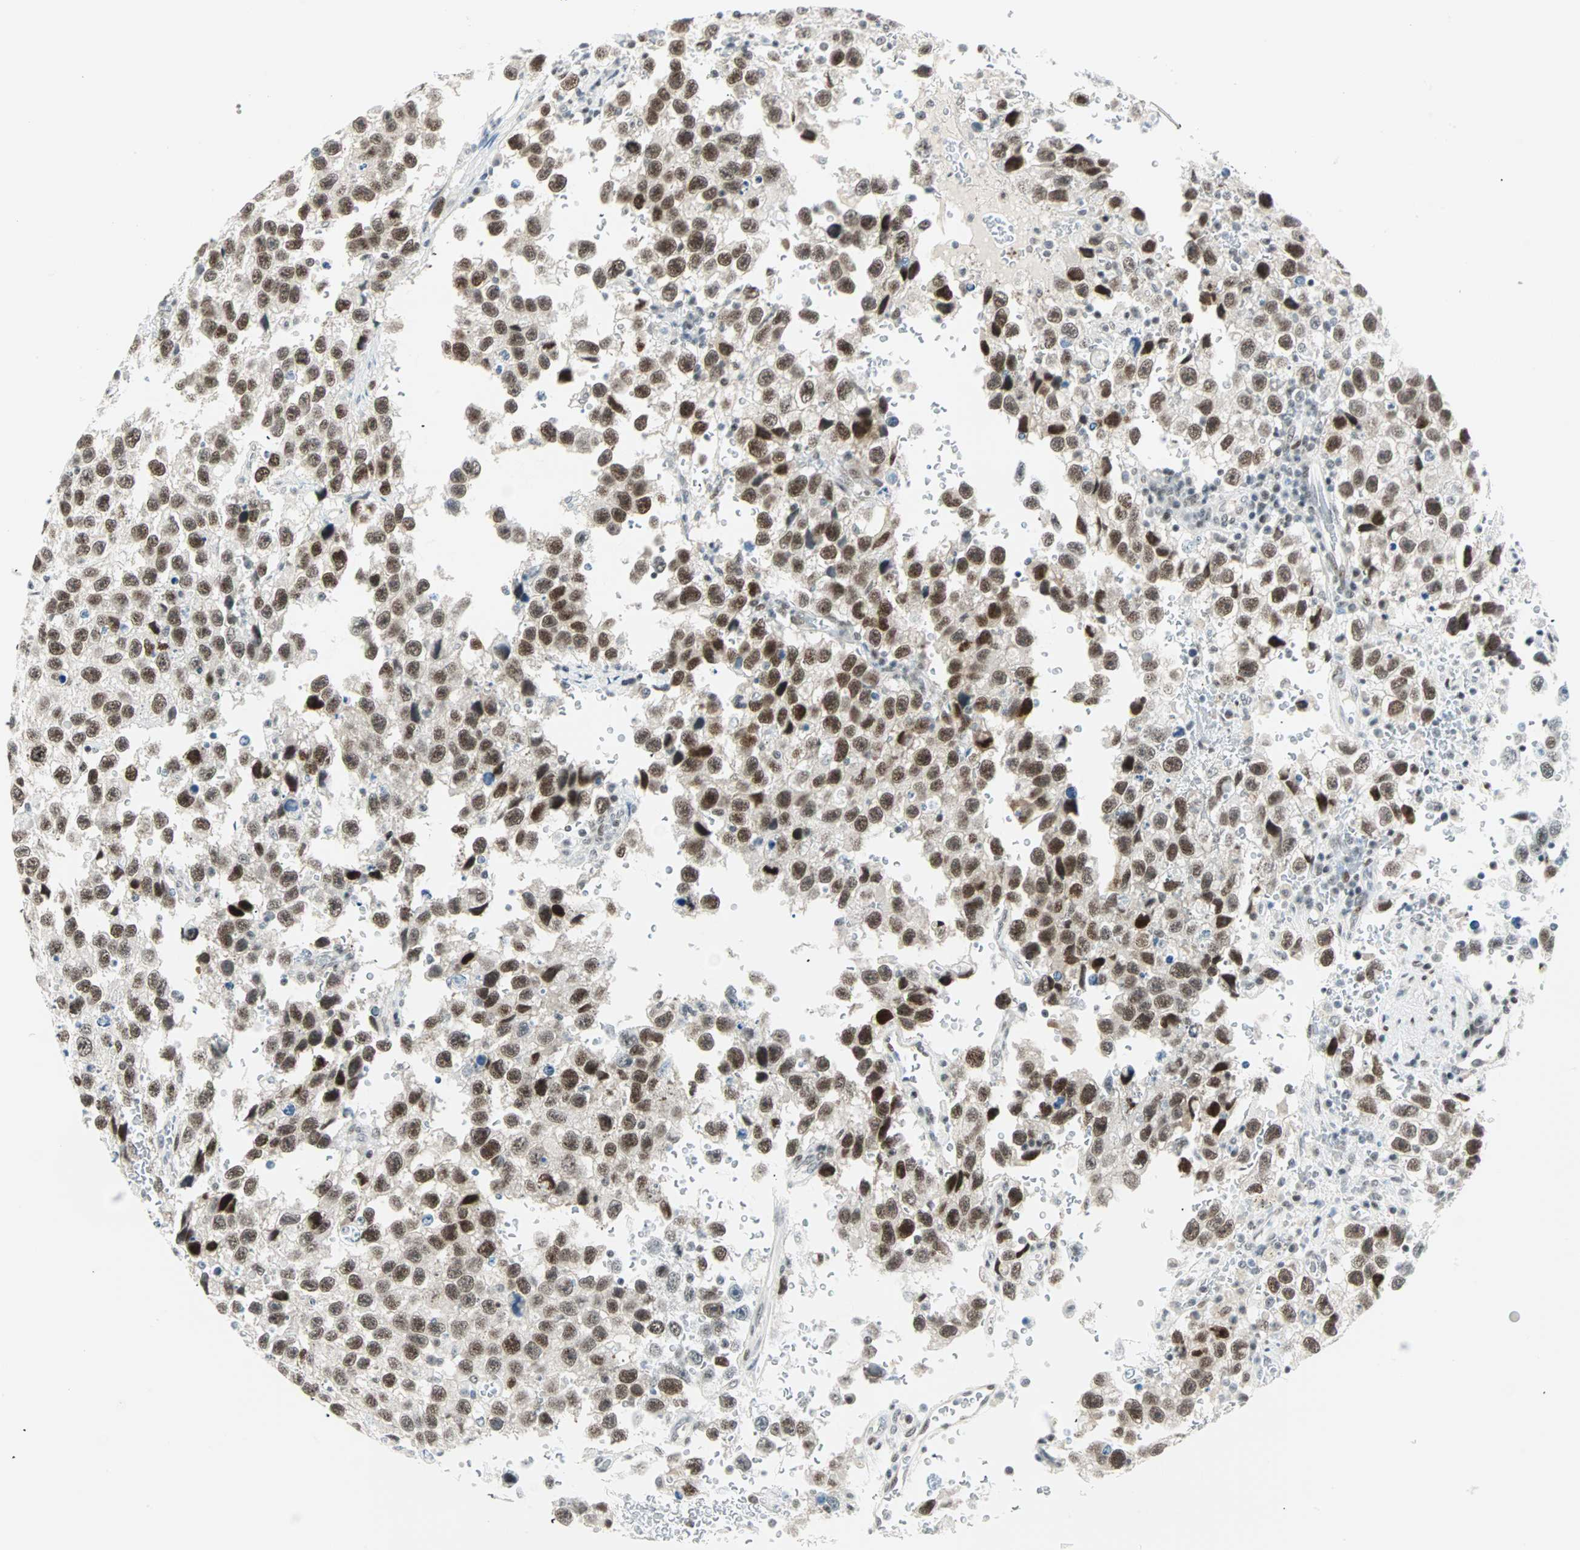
{"staining": {"intensity": "weak", "quantity": ">75%", "location": "nuclear"}, "tissue": "testis cancer", "cell_type": "Tumor cells", "image_type": "cancer", "snomed": [{"axis": "morphology", "description": "Seminoma, NOS"}, {"axis": "topography", "description": "Testis"}], "caption": "DAB (3,3'-diaminobenzidine) immunohistochemical staining of testis cancer demonstrates weak nuclear protein staining in approximately >75% of tumor cells.", "gene": "PKNOX1", "patient": {"sex": "male", "age": 33}}